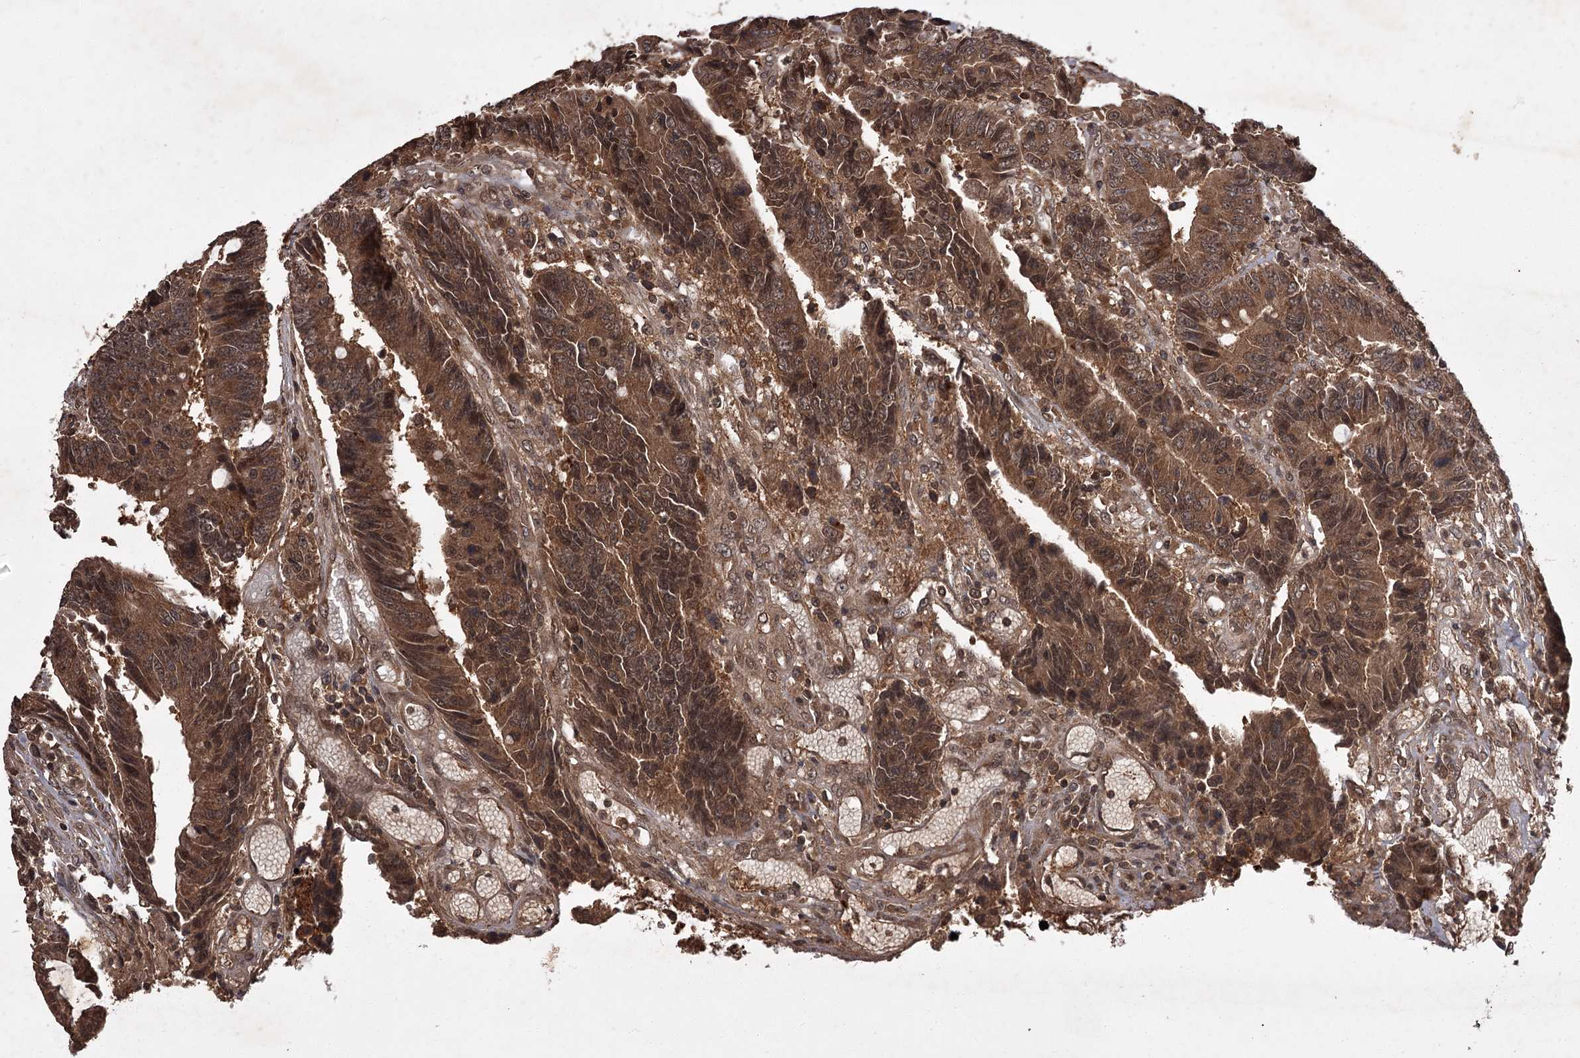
{"staining": {"intensity": "moderate", "quantity": ">75%", "location": "cytoplasmic/membranous"}, "tissue": "colorectal cancer", "cell_type": "Tumor cells", "image_type": "cancer", "snomed": [{"axis": "morphology", "description": "Adenocarcinoma, NOS"}, {"axis": "topography", "description": "Rectum"}], "caption": "Protein staining exhibits moderate cytoplasmic/membranous positivity in approximately >75% of tumor cells in adenocarcinoma (colorectal).", "gene": "TBC1D23", "patient": {"sex": "male", "age": 84}}